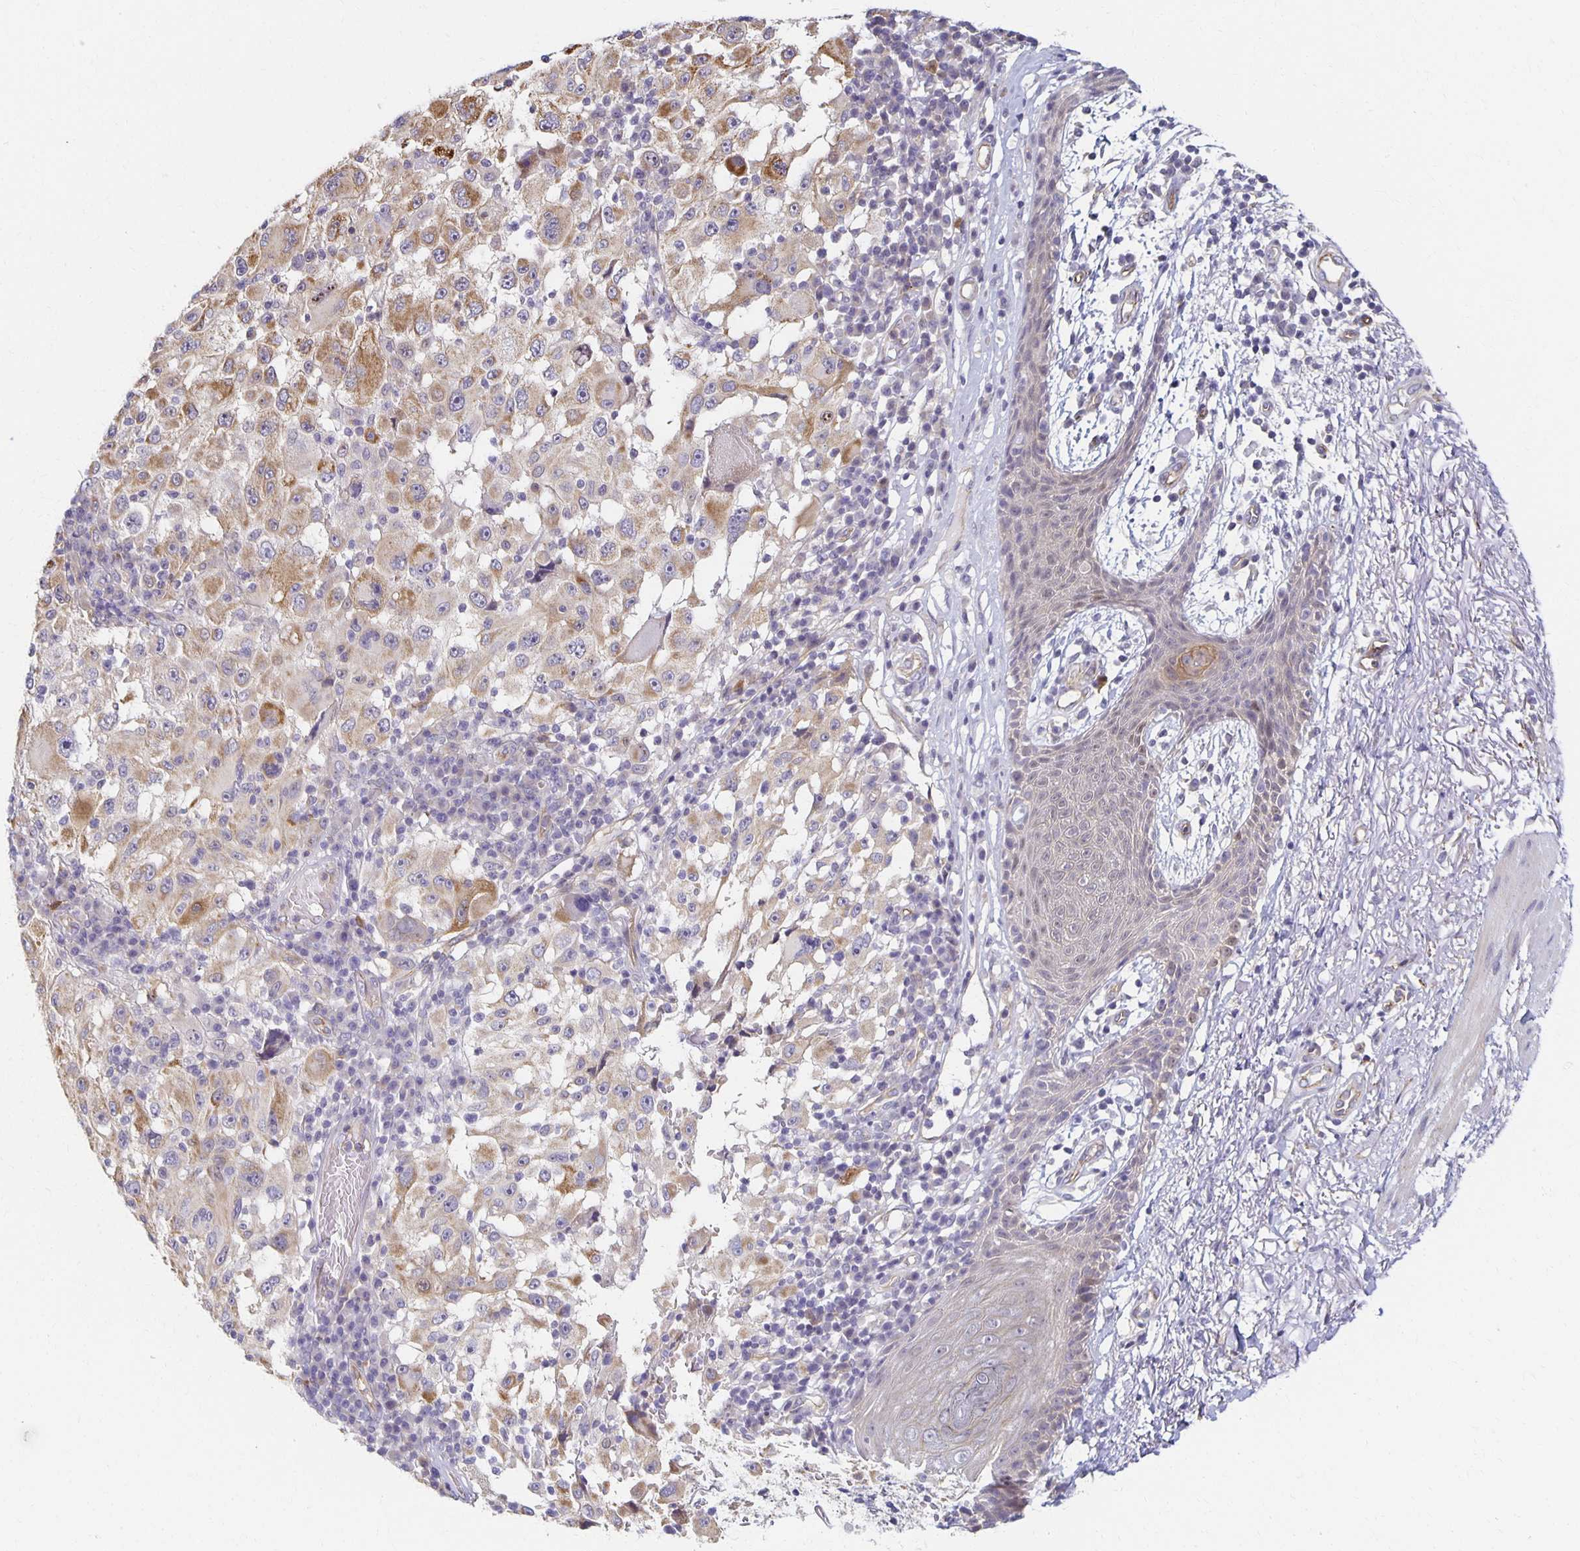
{"staining": {"intensity": "moderate", "quantity": "<25%", "location": "cytoplasmic/membranous"}, "tissue": "melanoma", "cell_type": "Tumor cells", "image_type": "cancer", "snomed": [{"axis": "morphology", "description": "Malignant melanoma, NOS"}, {"axis": "topography", "description": "Skin"}], "caption": "High-magnification brightfield microscopy of malignant melanoma stained with DAB (3,3'-diaminobenzidine) (brown) and counterstained with hematoxylin (blue). tumor cells exhibit moderate cytoplasmic/membranous expression is identified in about<25% of cells.", "gene": "SORL1", "patient": {"sex": "female", "age": 71}}